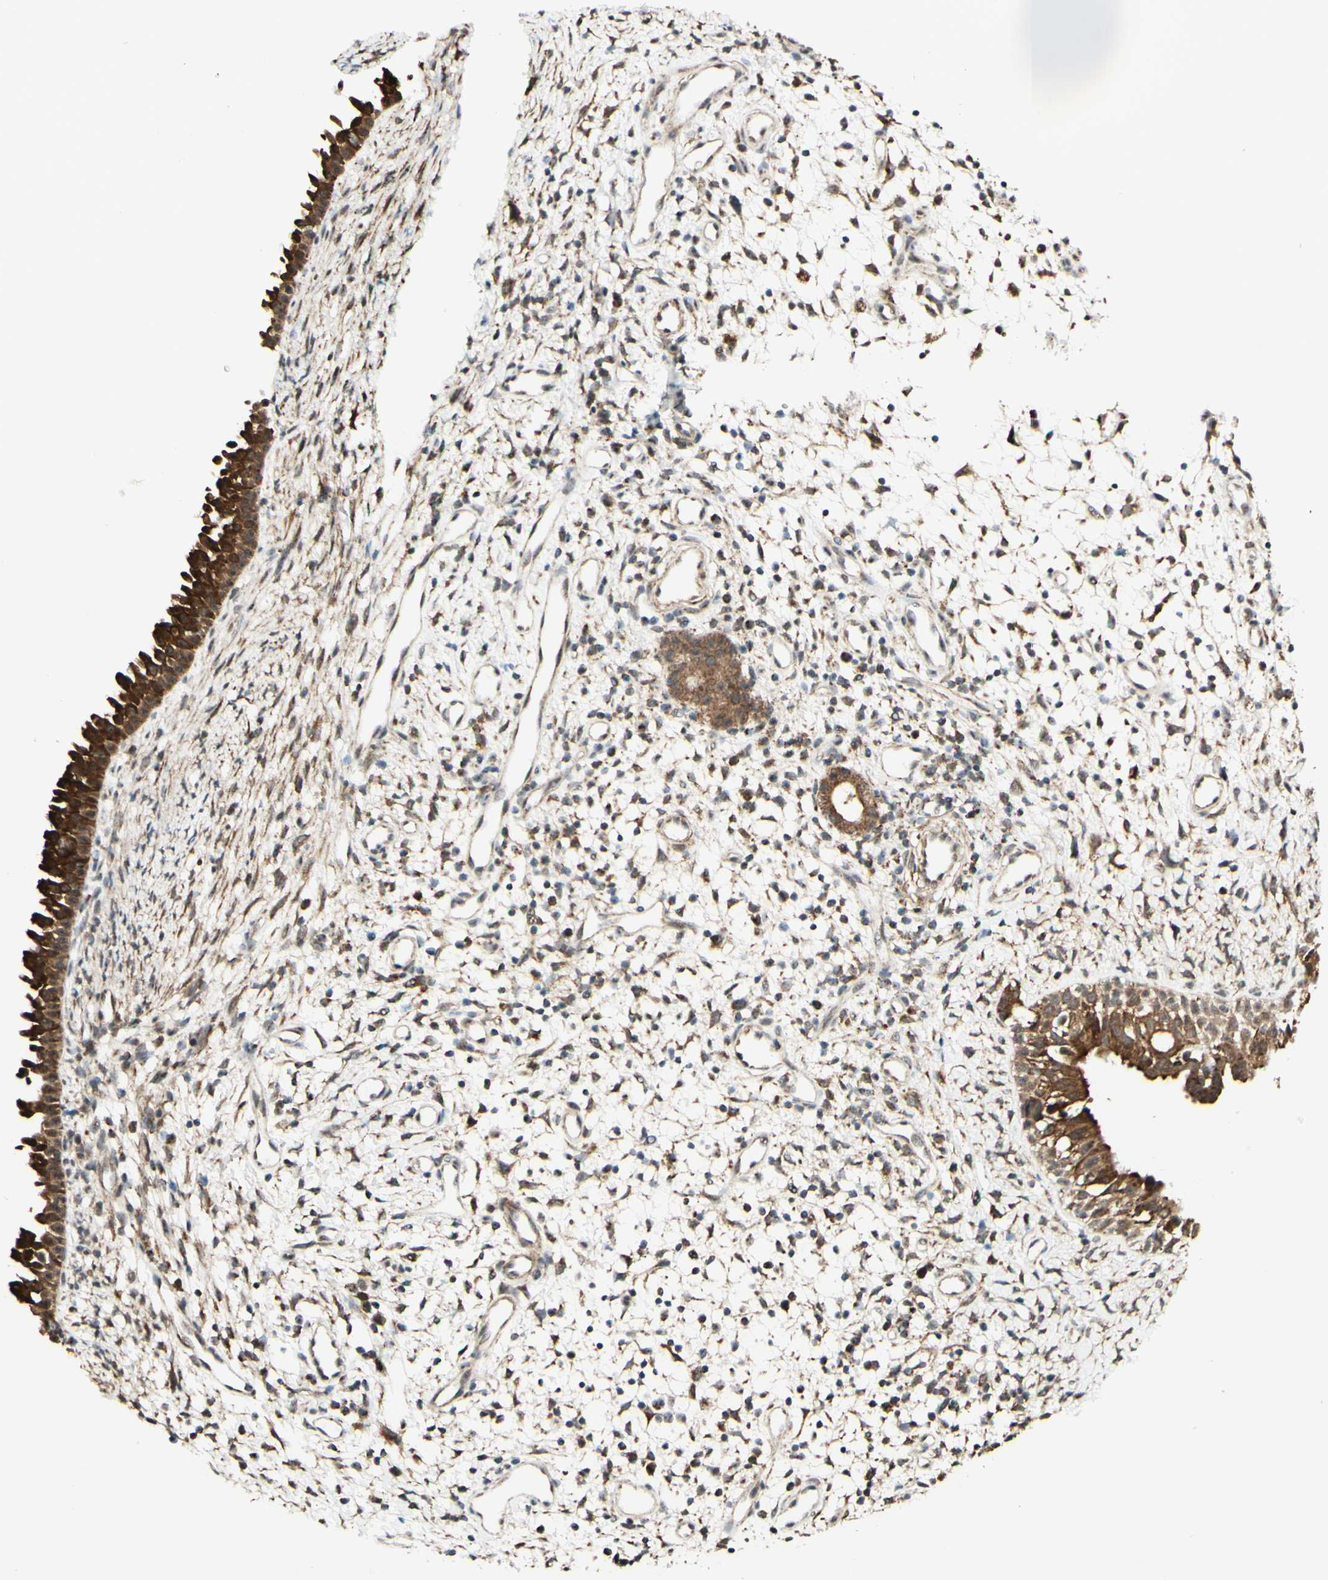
{"staining": {"intensity": "strong", "quantity": ">75%", "location": "cytoplasmic/membranous"}, "tissue": "nasopharynx", "cell_type": "Respiratory epithelial cells", "image_type": "normal", "snomed": [{"axis": "morphology", "description": "Normal tissue, NOS"}, {"axis": "topography", "description": "Nasopharynx"}], "caption": "Unremarkable nasopharynx was stained to show a protein in brown. There is high levels of strong cytoplasmic/membranous positivity in approximately >75% of respiratory epithelial cells. The staining was performed using DAB (3,3'-diaminobenzidine), with brown indicating positive protein expression. Nuclei are stained blue with hematoxylin.", "gene": "DHRS3", "patient": {"sex": "male", "age": 22}}